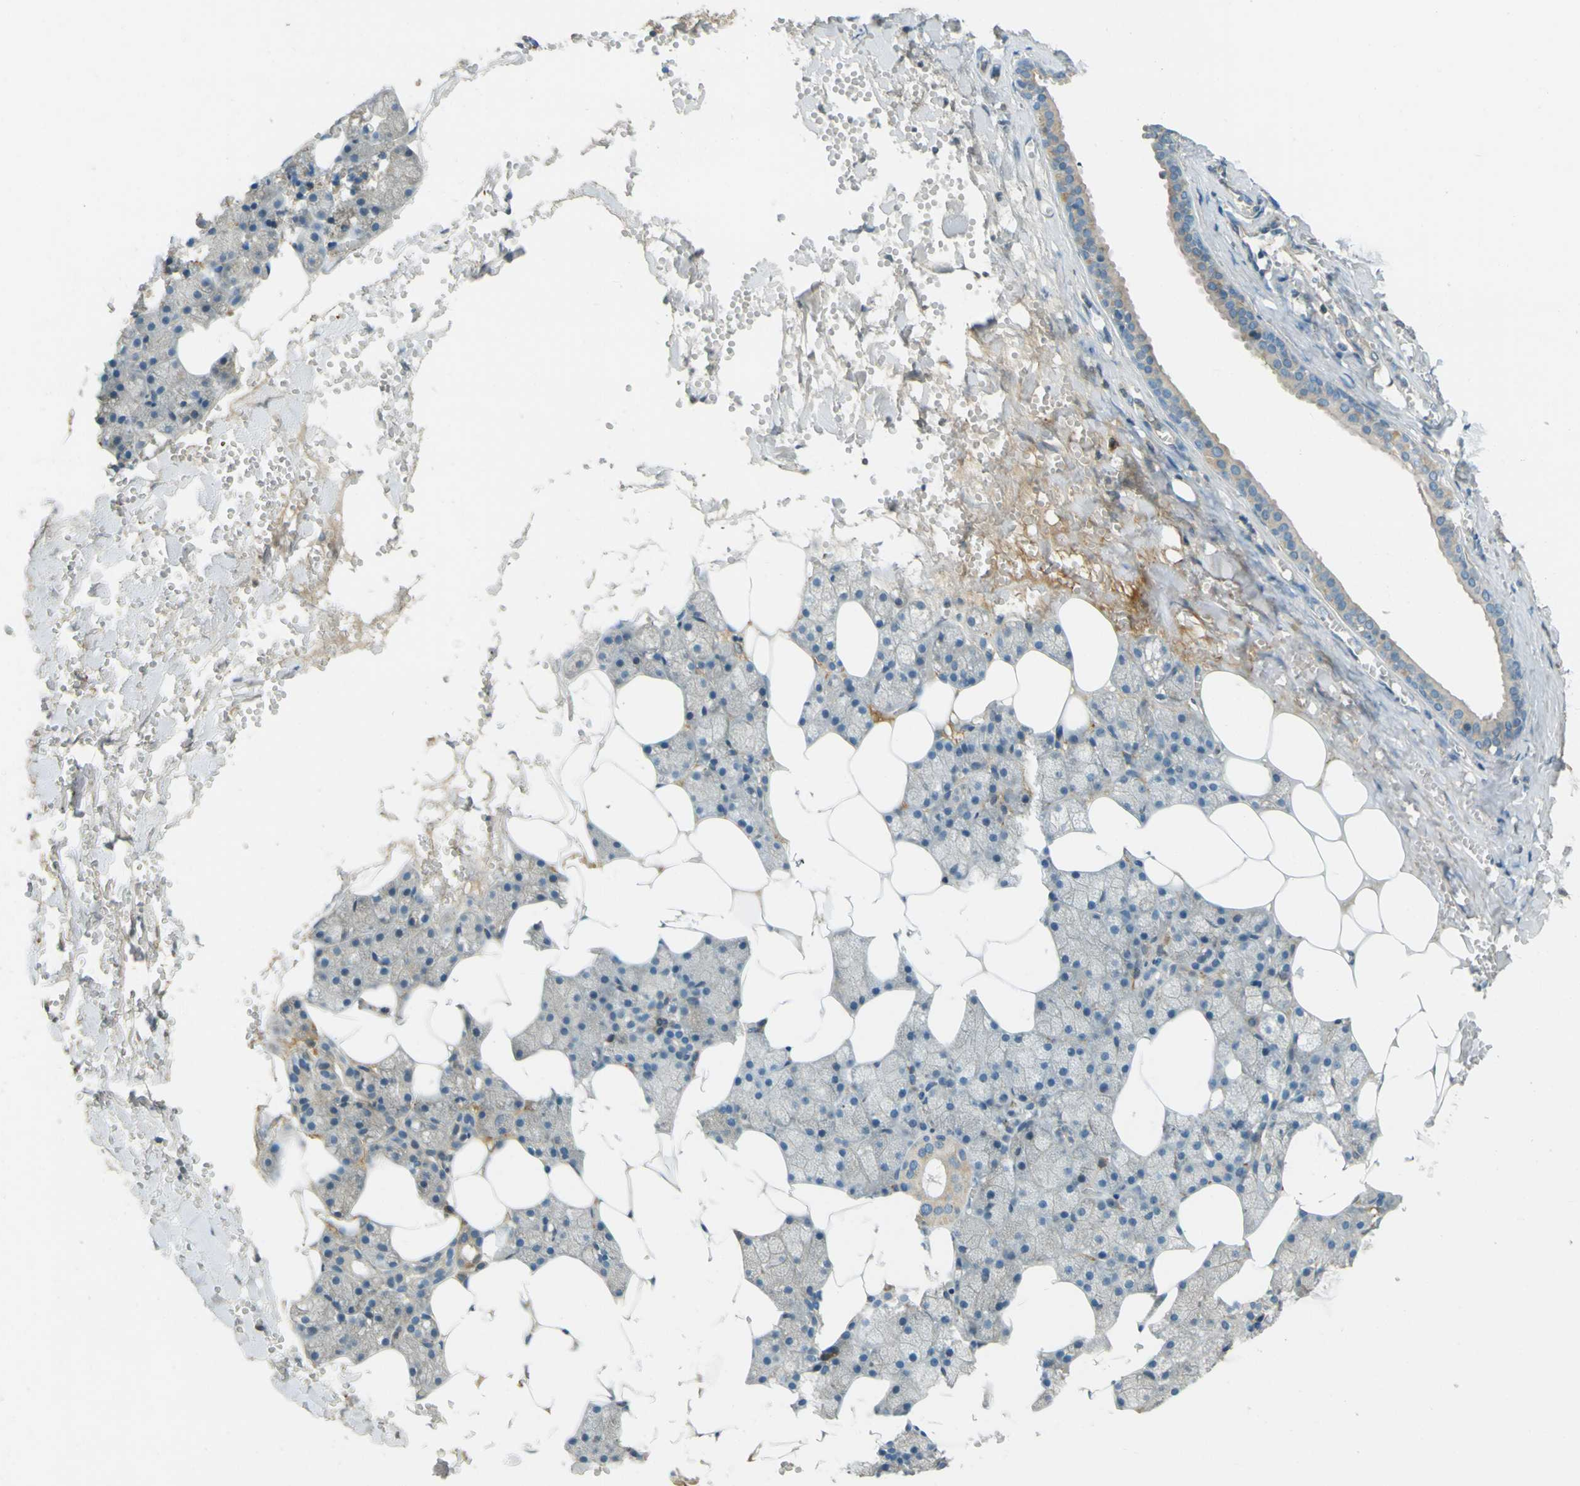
{"staining": {"intensity": "moderate", "quantity": "25%-75%", "location": "cytoplasmic/membranous"}, "tissue": "salivary gland", "cell_type": "Glandular cells", "image_type": "normal", "snomed": [{"axis": "morphology", "description": "Normal tissue, NOS"}, {"axis": "topography", "description": "Salivary gland"}], "caption": "Glandular cells reveal moderate cytoplasmic/membranous staining in about 25%-75% of cells in benign salivary gland.", "gene": "LPCAT1", "patient": {"sex": "male", "age": 62}}